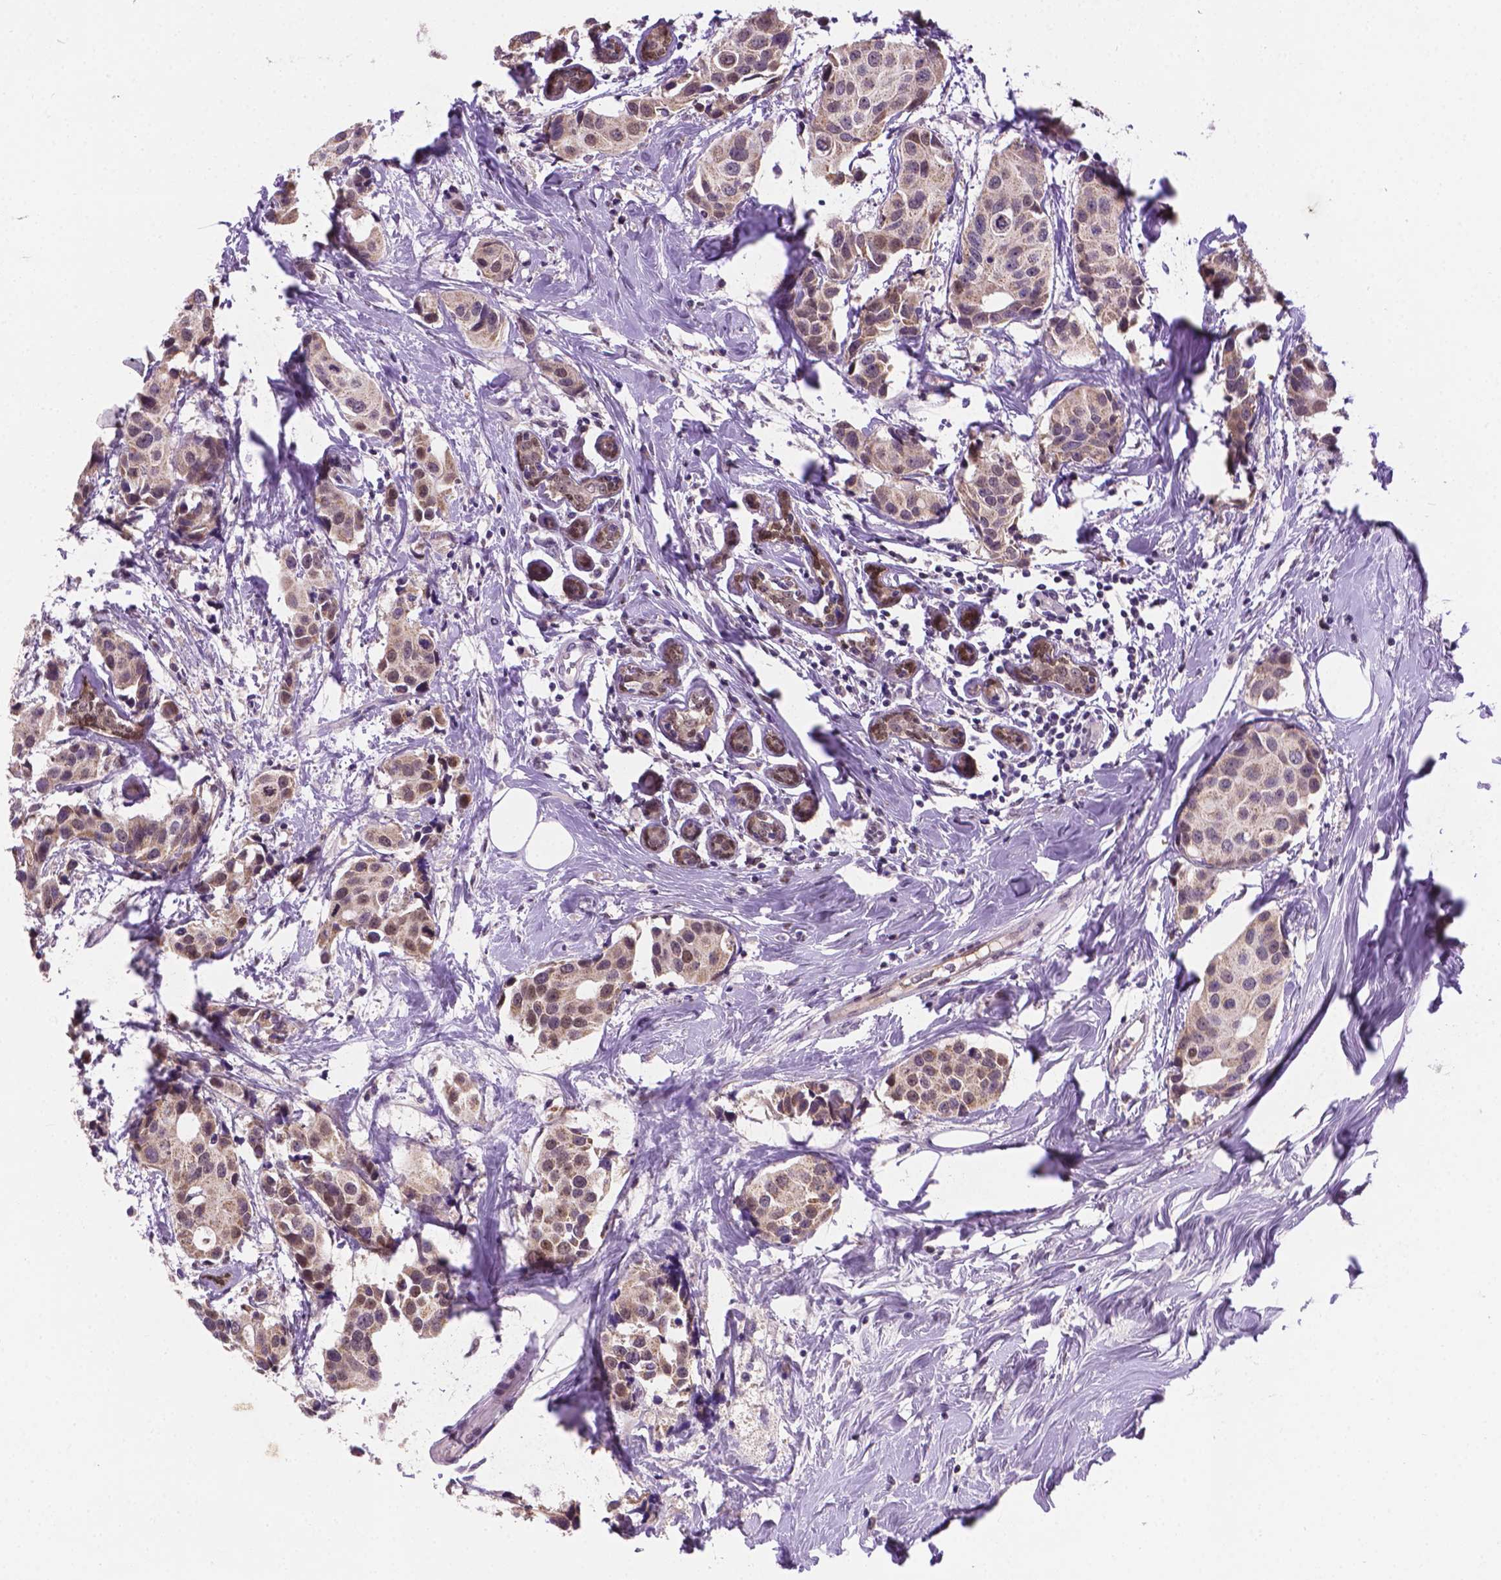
{"staining": {"intensity": "negative", "quantity": "none", "location": "none"}, "tissue": "breast cancer", "cell_type": "Tumor cells", "image_type": "cancer", "snomed": [{"axis": "morphology", "description": "Normal tissue, NOS"}, {"axis": "morphology", "description": "Duct carcinoma"}, {"axis": "topography", "description": "Breast"}], "caption": "High power microscopy image of an immunohistochemistry (IHC) photomicrograph of invasive ductal carcinoma (breast), revealing no significant positivity in tumor cells.", "gene": "IRF6", "patient": {"sex": "female", "age": 39}}